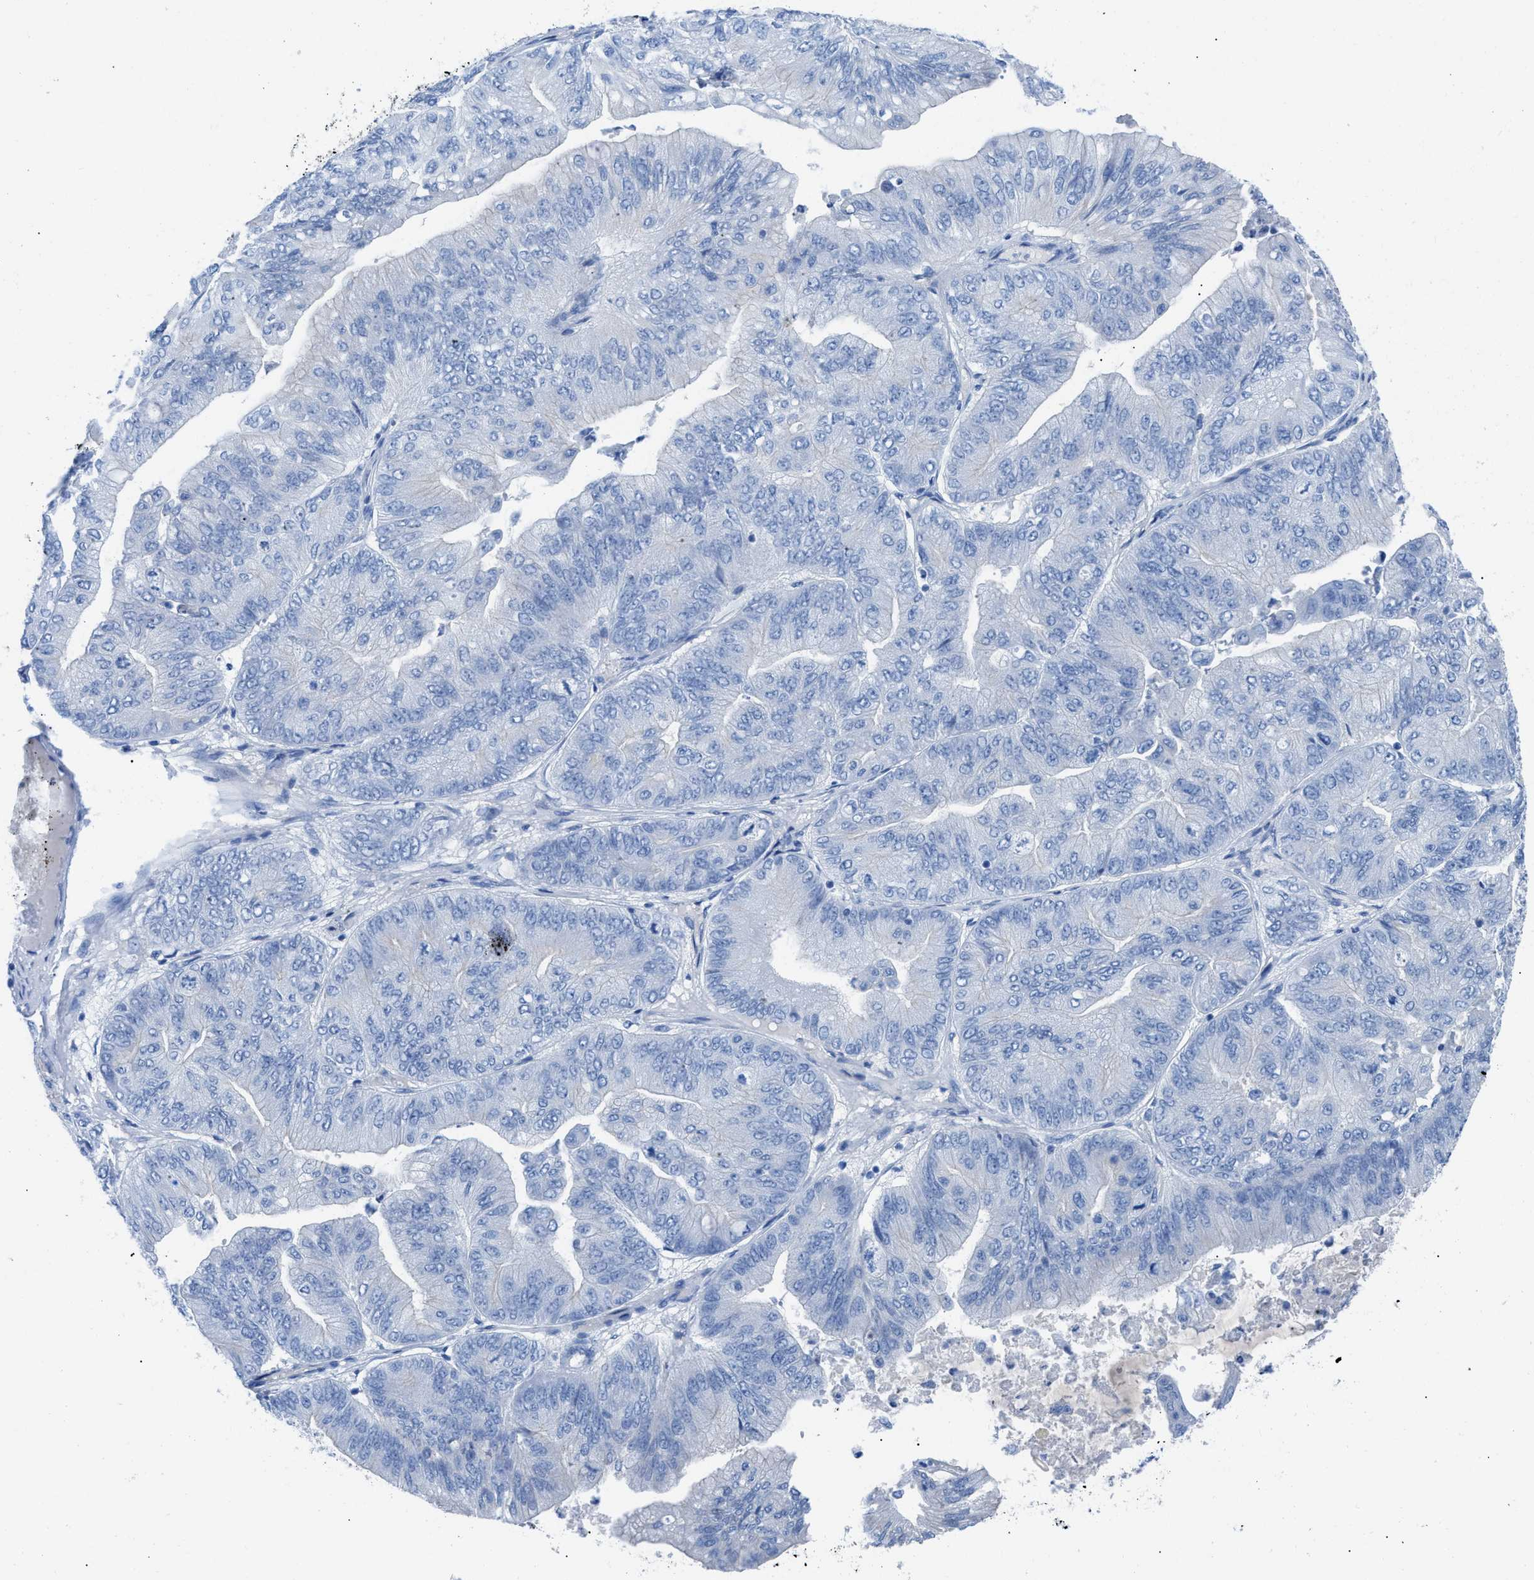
{"staining": {"intensity": "negative", "quantity": "none", "location": "none"}, "tissue": "ovarian cancer", "cell_type": "Tumor cells", "image_type": "cancer", "snomed": [{"axis": "morphology", "description": "Cystadenocarcinoma, mucinous, NOS"}, {"axis": "topography", "description": "Ovary"}], "caption": "This is an immunohistochemistry (IHC) image of ovarian cancer (mucinous cystadenocarcinoma). There is no positivity in tumor cells.", "gene": "TCL1A", "patient": {"sex": "female", "age": 61}}